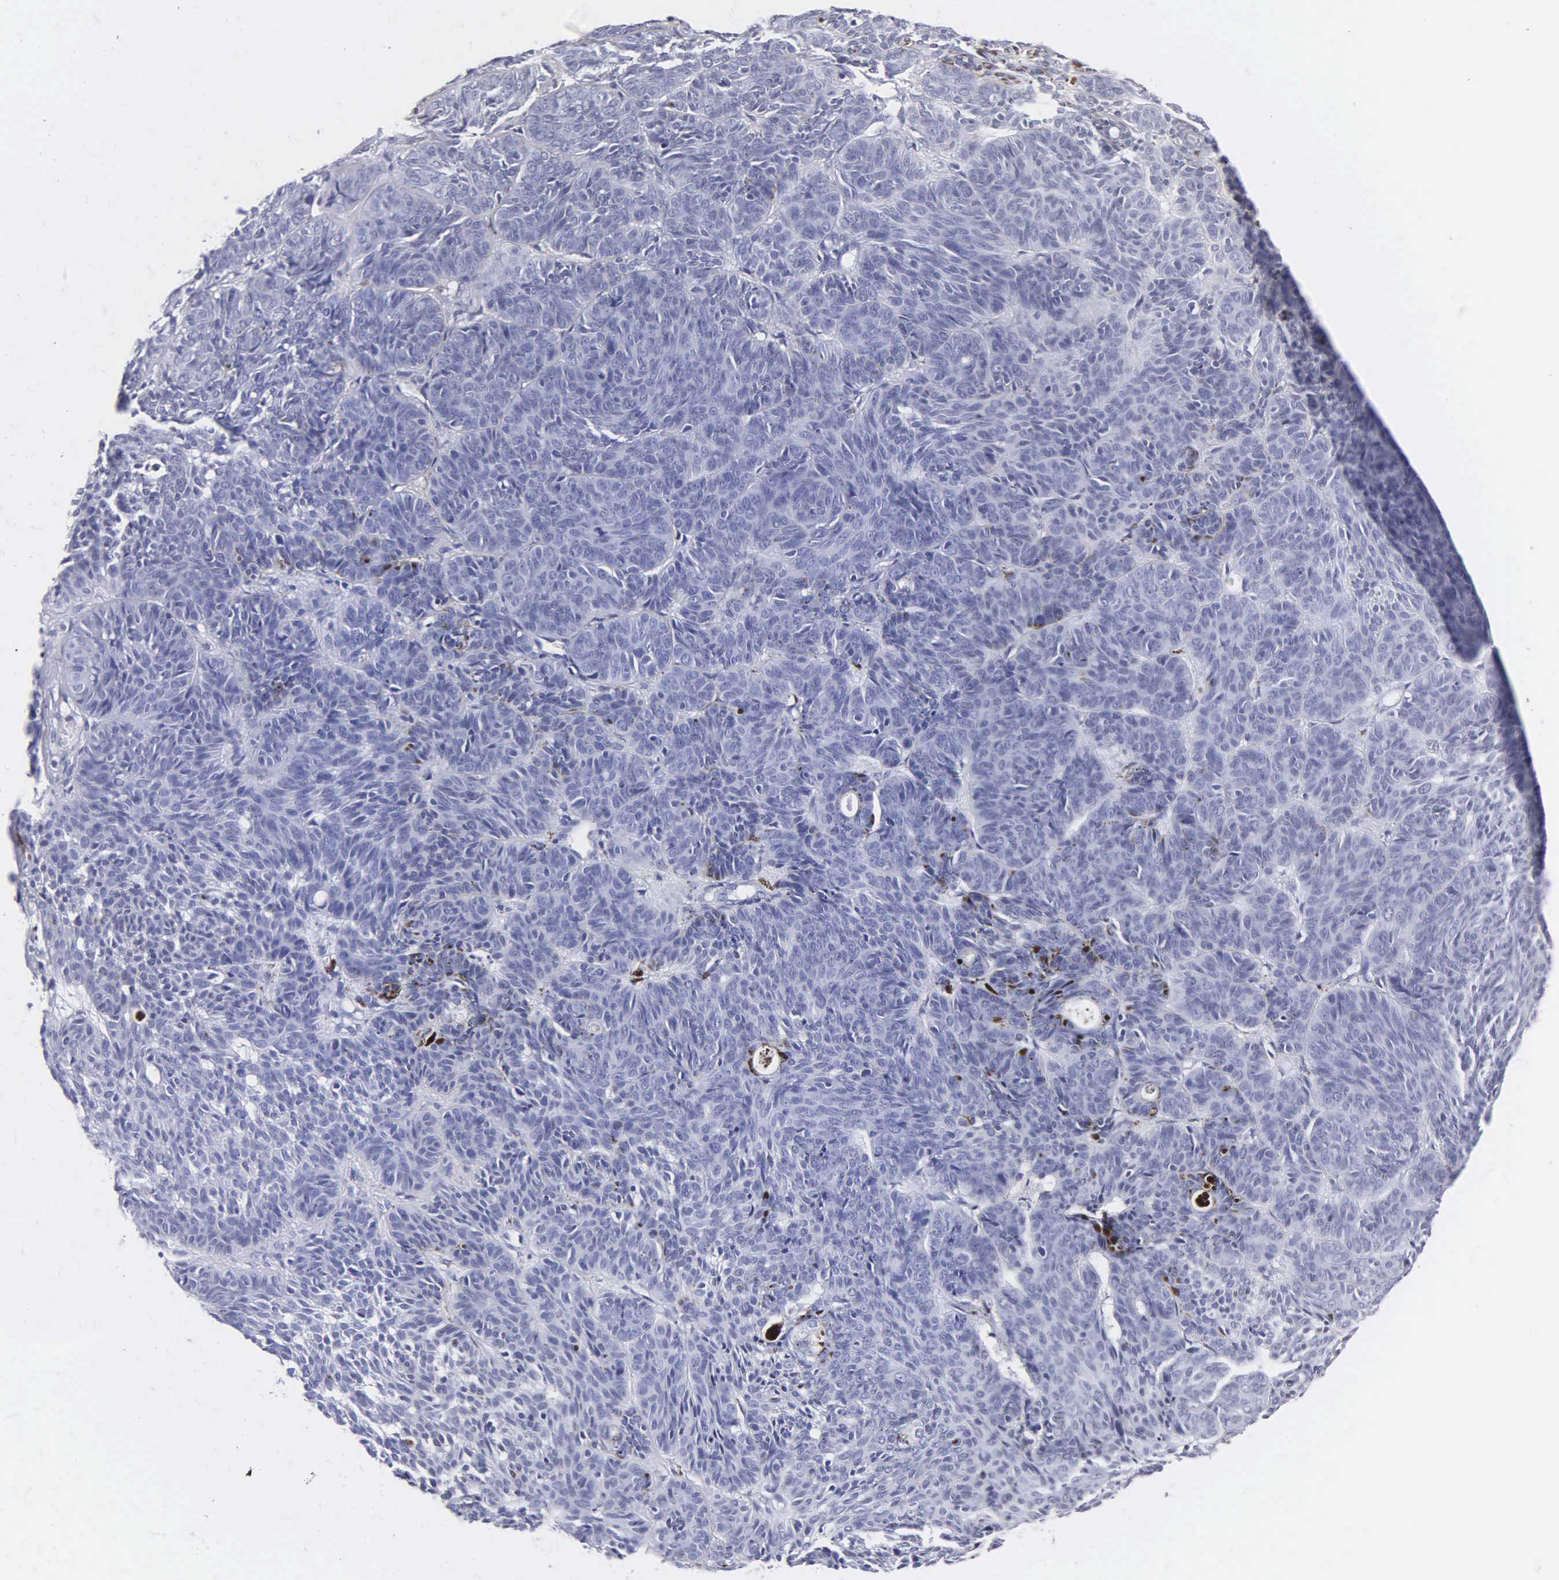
{"staining": {"intensity": "negative", "quantity": "none", "location": "none"}, "tissue": "skin cancer", "cell_type": "Tumor cells", "image_type": "cancer", "snomed": [{"axis": "morphology", "description": "Basal cell carcinoma"}, {"axis": "topography", "description": "Skin"}], "caption": "Tumor cells are negative for brown protein staining in basal cell carcinoma (skin). (Immunohistochemistry, brightfield microscopy, high magnification).", "gene": "MB", "patient": {"sex": "female", "age": 62}}